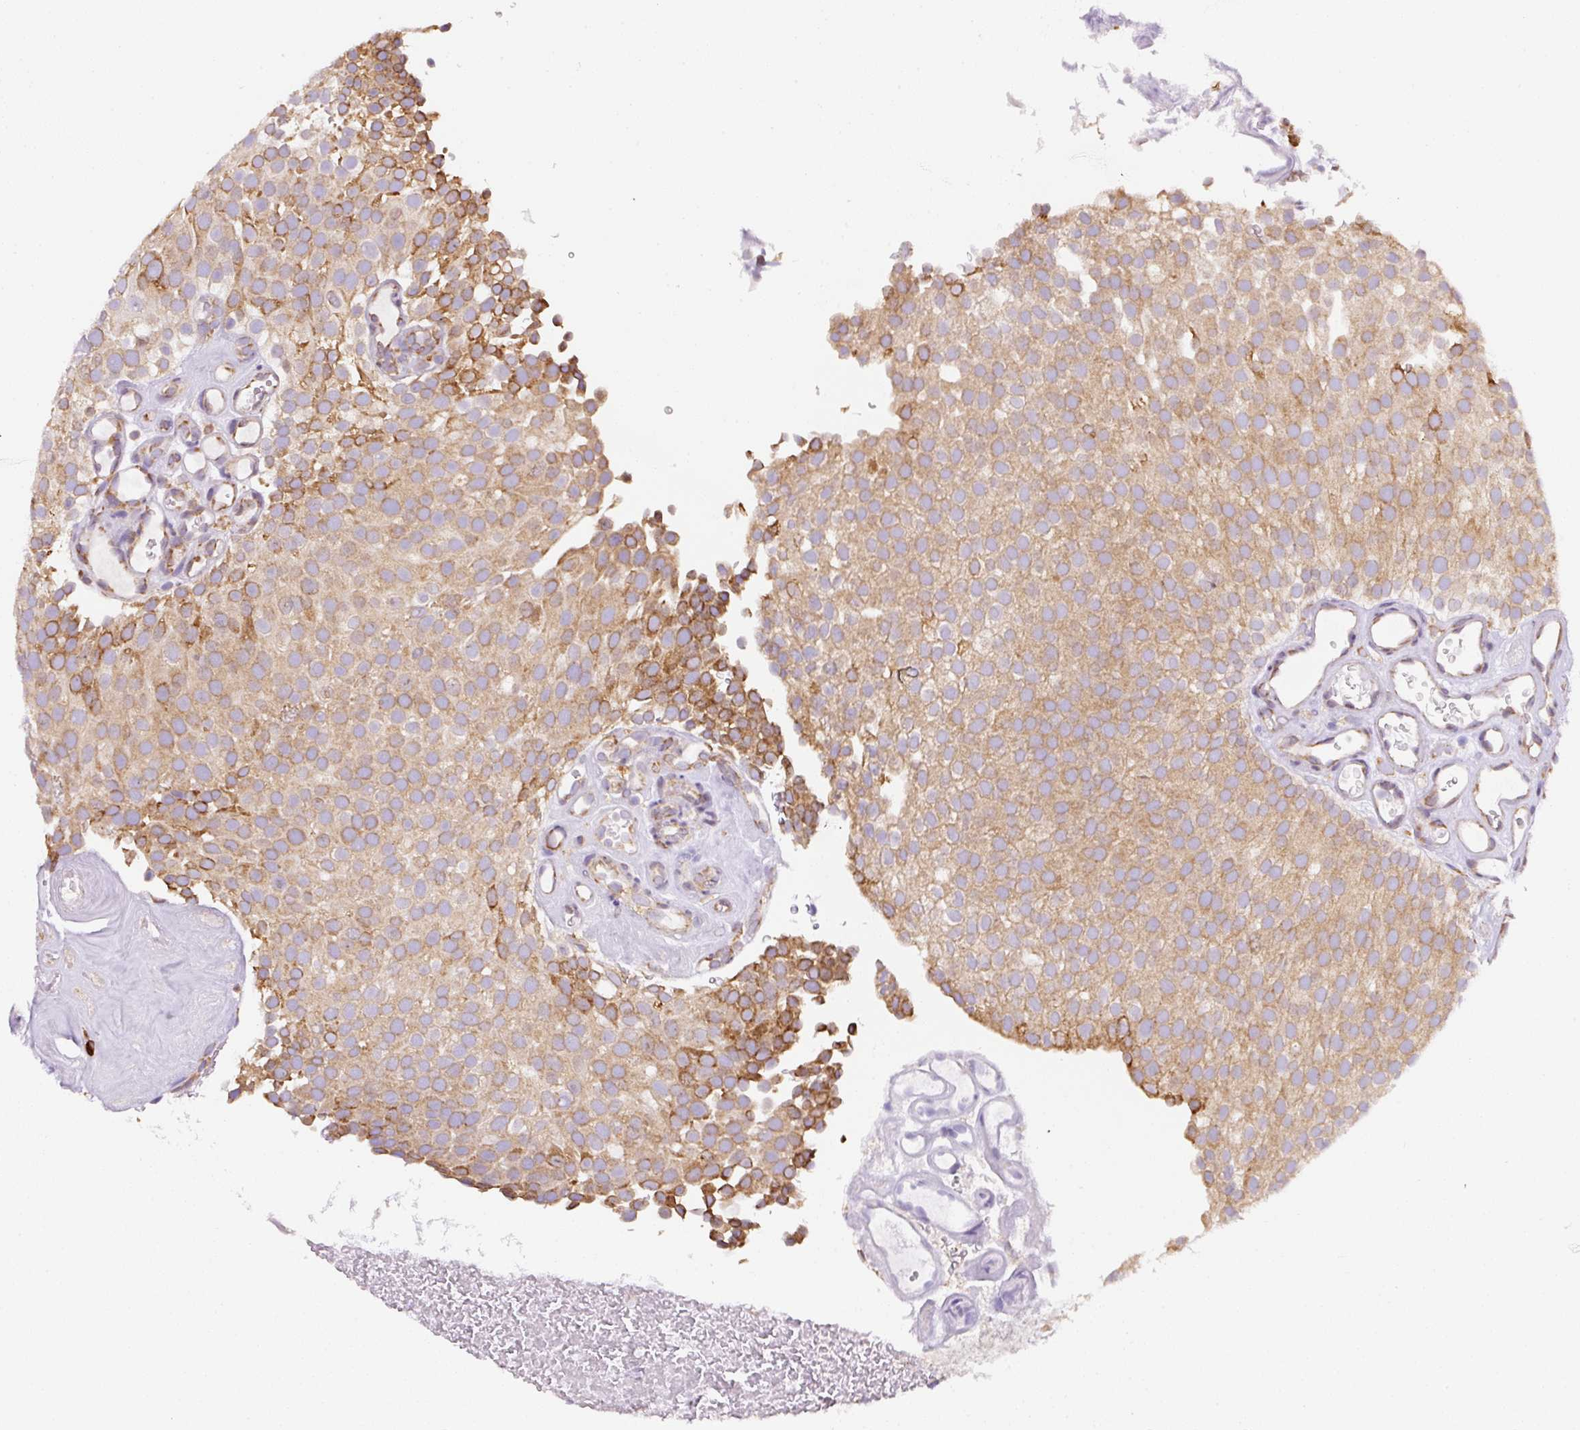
{"staining": {"intensity": "moderate", "quantity": ">75%", "location": "cytoplasmic/membranous"}, "tissue": "urothelial cancer", "cell_type": "Tumor cells", "image_type": "cancer", "snomed": [{"axis": "morphology", "description": "Urothelial carcinoma, Low grade"}, {"axis": "topography", "description": "Urinary bladder"}], "caption": "Human urothelial carcinoma (low-grade) stained with a brown dye shows moderate cytoplasmic/membranous positive positivity in approximately >75% of tumor cells.", "gene": "DDOST", "patient": {"sex": "male", "age": 78}}